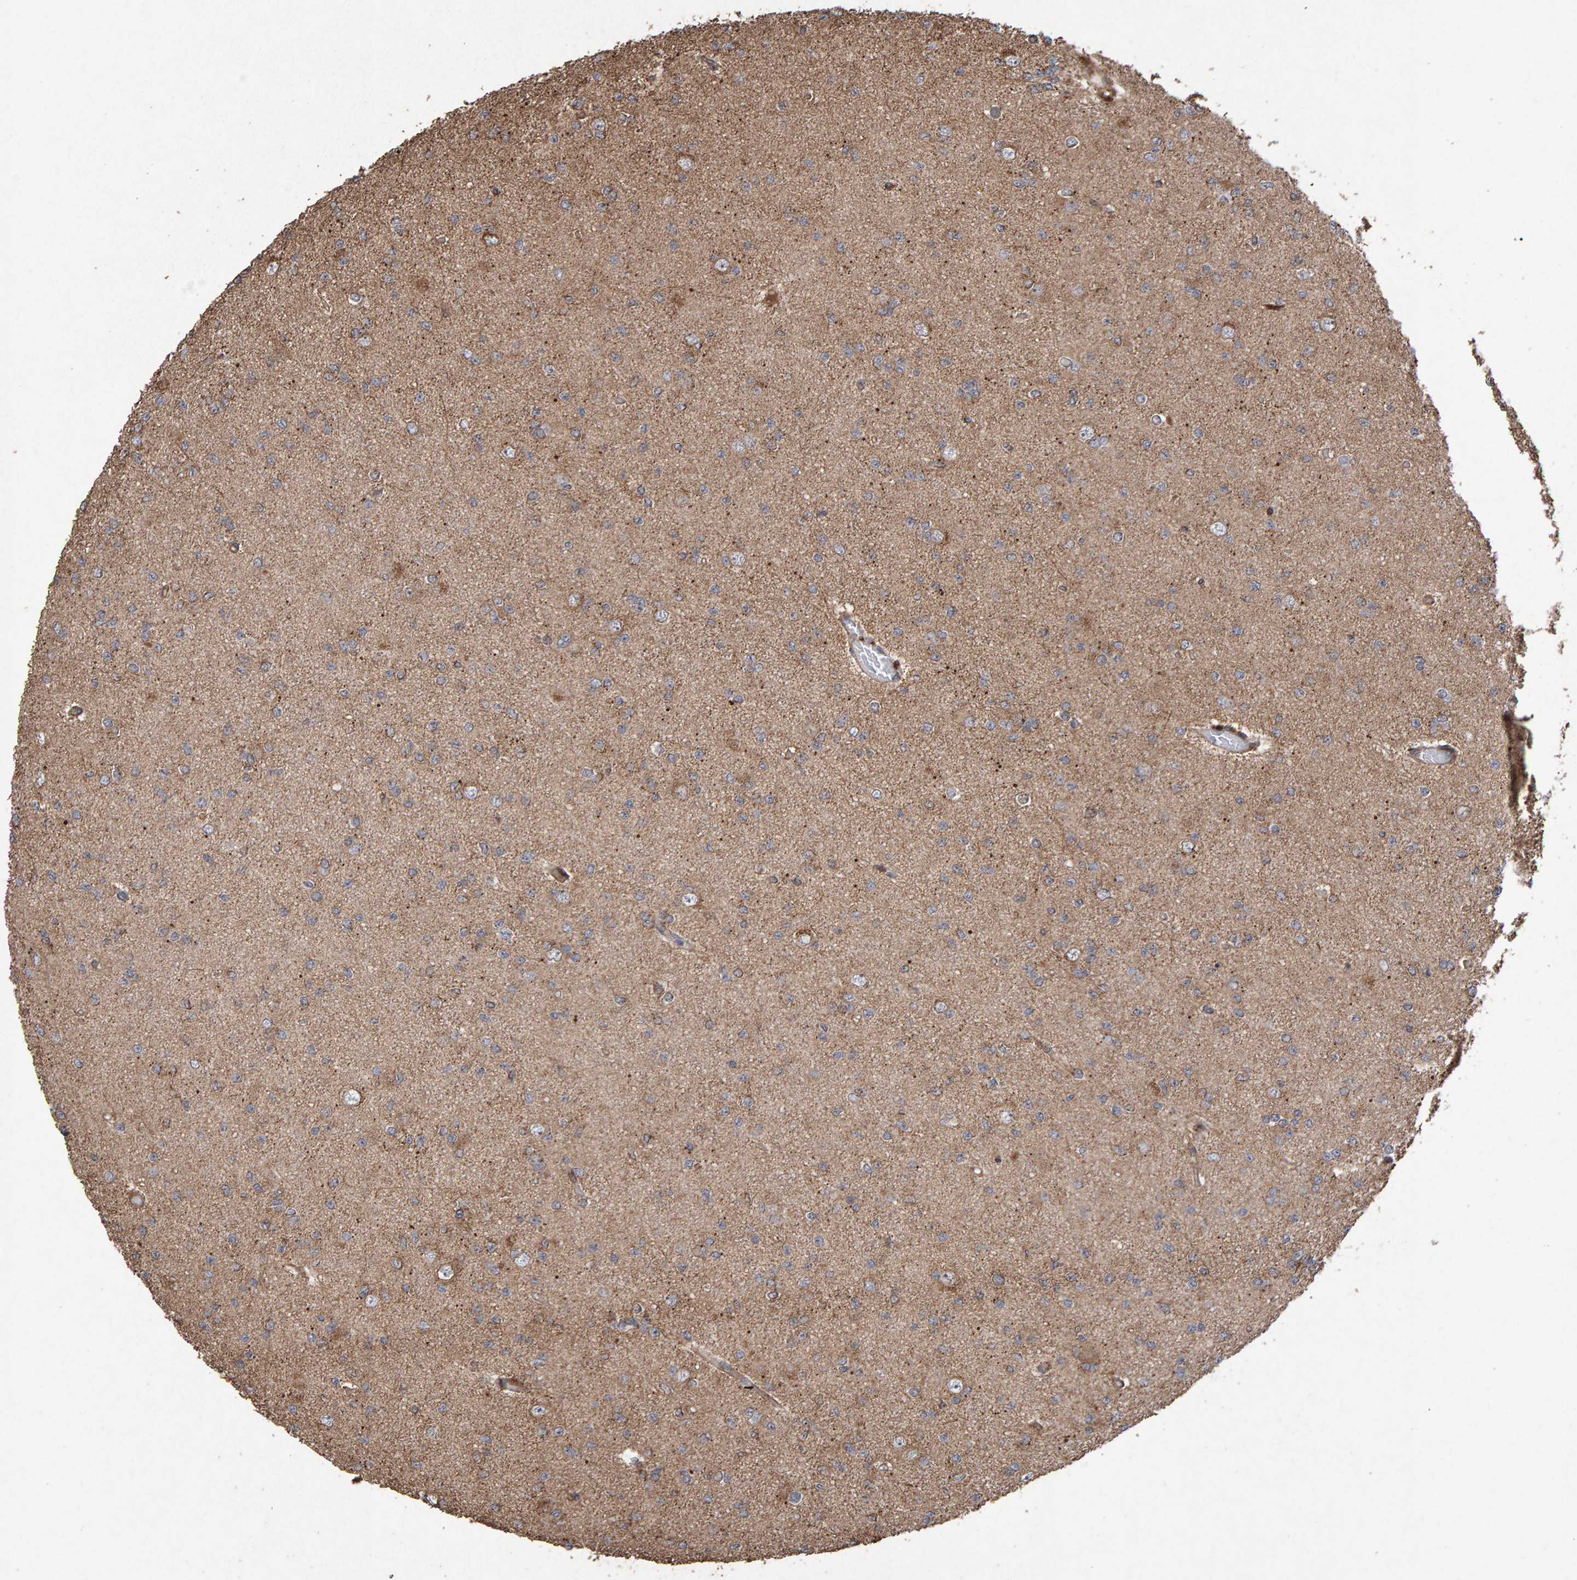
{"staining": {"intensity": "weak", "quantity": ">75%", "location": "cytoplasmic/membranous"}, "tissue": "glioma", "cell_type": "Tumor cells", "image_type": "cancer", "snomed": [{"axis": "morphology", "description": "Glioma, malignant, Low grade"}, {"axis": "topography", "description": "Brain"}], "caption": "Protein staining of glioma tissue displays weak cytoplasmic/membranous expression in about >75% of tumor cells.", "gene": "OSBP2", "patient": {"sex": "female", "age": 22}}